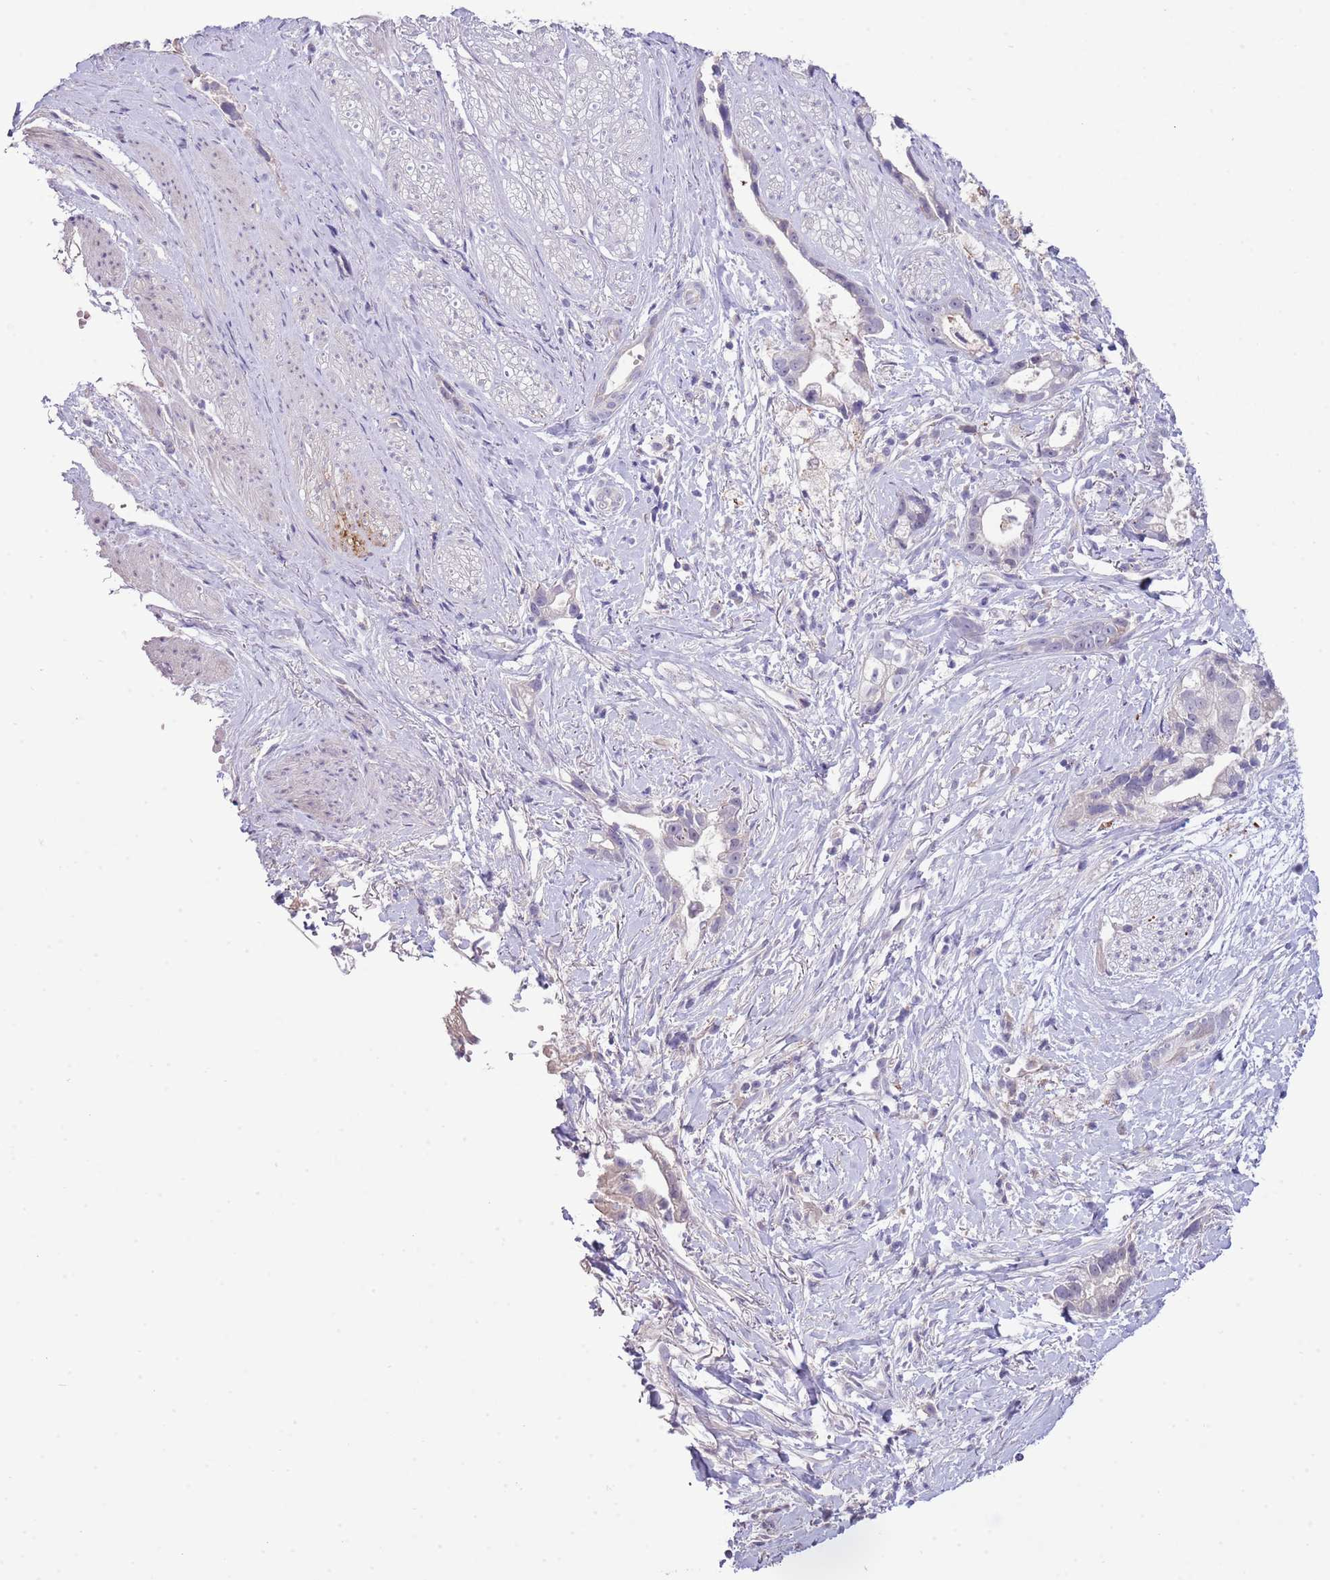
{"staining": {"intensity": "negative", "quantity": "none", "location": "none"}, "tissue": "stomach cancer", "cell_type": "Tumor cells", "image_type": "cancer", "snomed": [{"axis": "morphology", "description": "Adenocarcinoma, NOS"}, {"axis": "topography", "description": "Stomach"}], "caption": "DAB (3,3'-diaminobenzidine) immunohistochemical staining of stomach cancer exhibits no significant positivity in tumor cells.", "gene": "ABHD17A", "patient": {"sex": "male", "age": 55}}